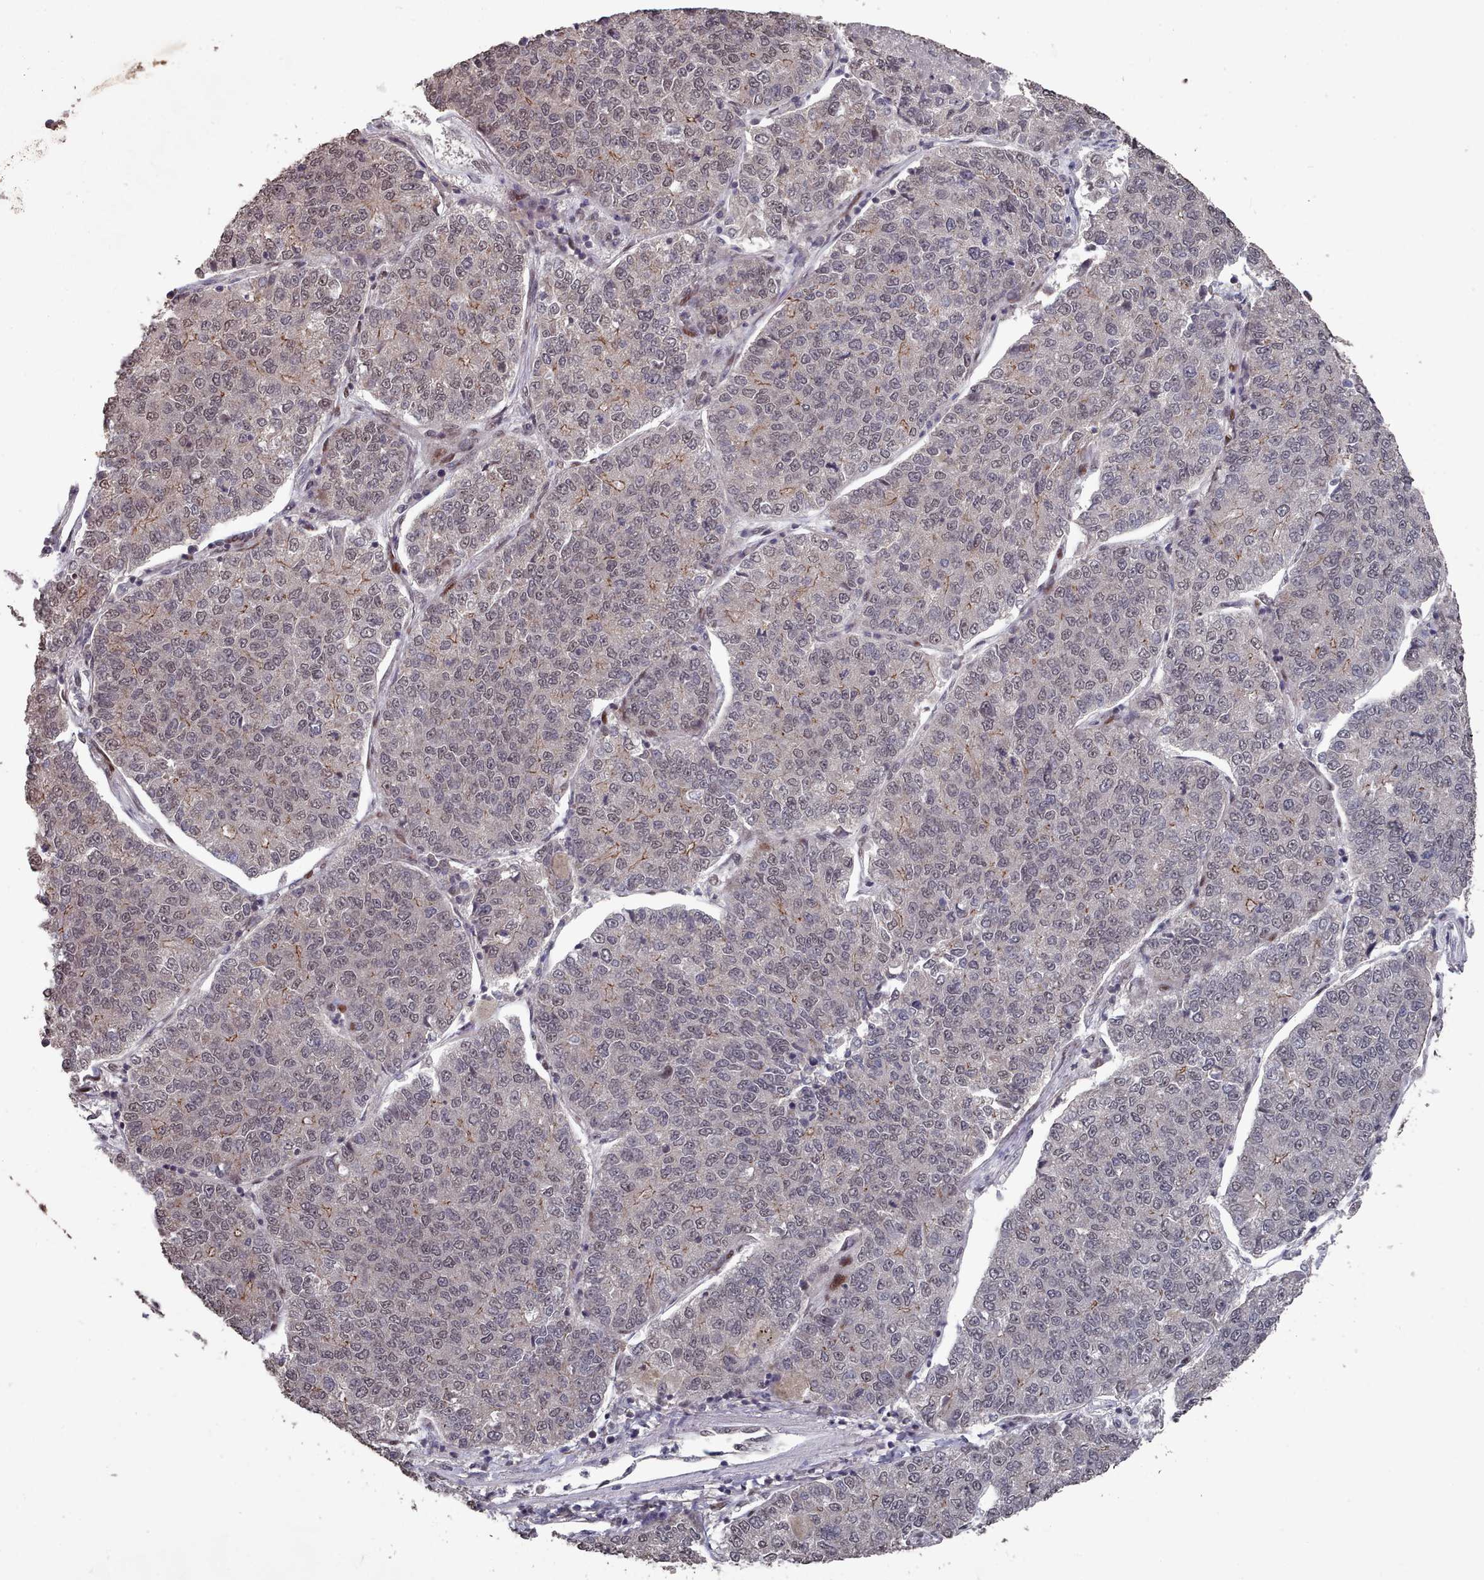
{"staining": {"intensity": "moderate", "quantity": "<25%", "location": "cytoplasmic/membranous,nuclear"}, "tissue": "lung cancer", "cell_type": "Tumor cells", "image_type": "cancer", "snomed": [{"axis": "morphology", "description": "Adenocarcinoma, NOS"}, {"axis": "topography", "description": "Lung"}], "caption": "Immunohistochemical staining of lung adenocarcinoma reveals low levels of moderate cytoplasmic/membranous and nuclear protein expression in about <25% of tumor cells. (Stains: DAB (3,3'-diaminobenzidine) in brown, nuclei in blue, Microscopy: brightfield microscopy at high magnification).", "gene": "PNRC2", "patient": {"sex": "male", "age": 49}}